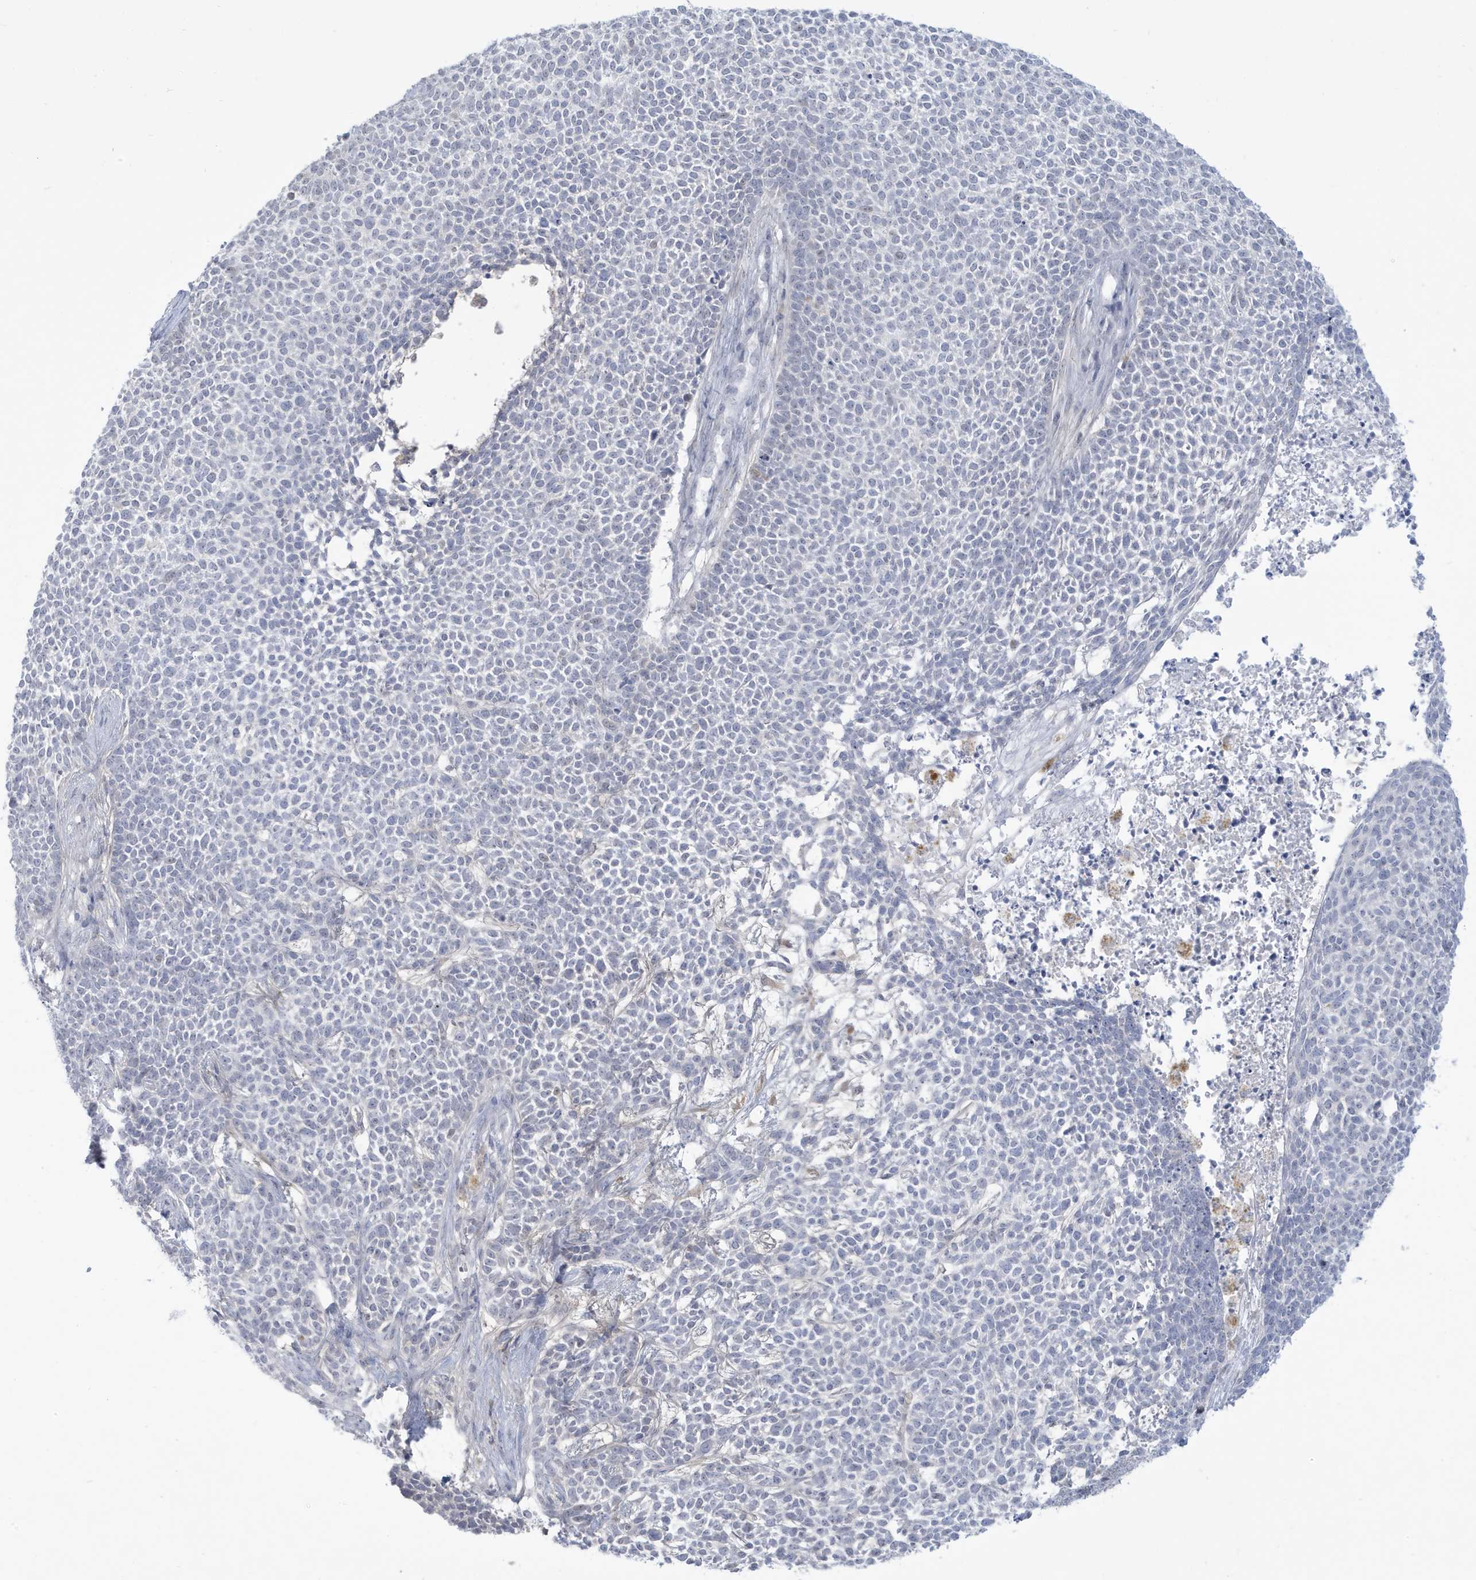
{"staining": {"intensity": "negative", "quantity": "none", "location": "none"}, "tissue": "skin cancer", "cell_type": "Tumor cells", "image_type": "cancer", "snomed": [{"axis": "morphology", "description": "Basal cell carcinoma"}, {"axis": "topography", "description": "Skin"}], "caption": "High magnification brightfield microscopy of skin basal cell carcinoma stained with DAB (brown) and counterstained with hematoxylin (blue): tumor cells show no significant expression. (DAB (3,3'-diaminobenzidine) immunohistochemistry with hematoxylin counter stain).", "gene": "HERC6", "patient": {"sex": "female", "age": 84}}